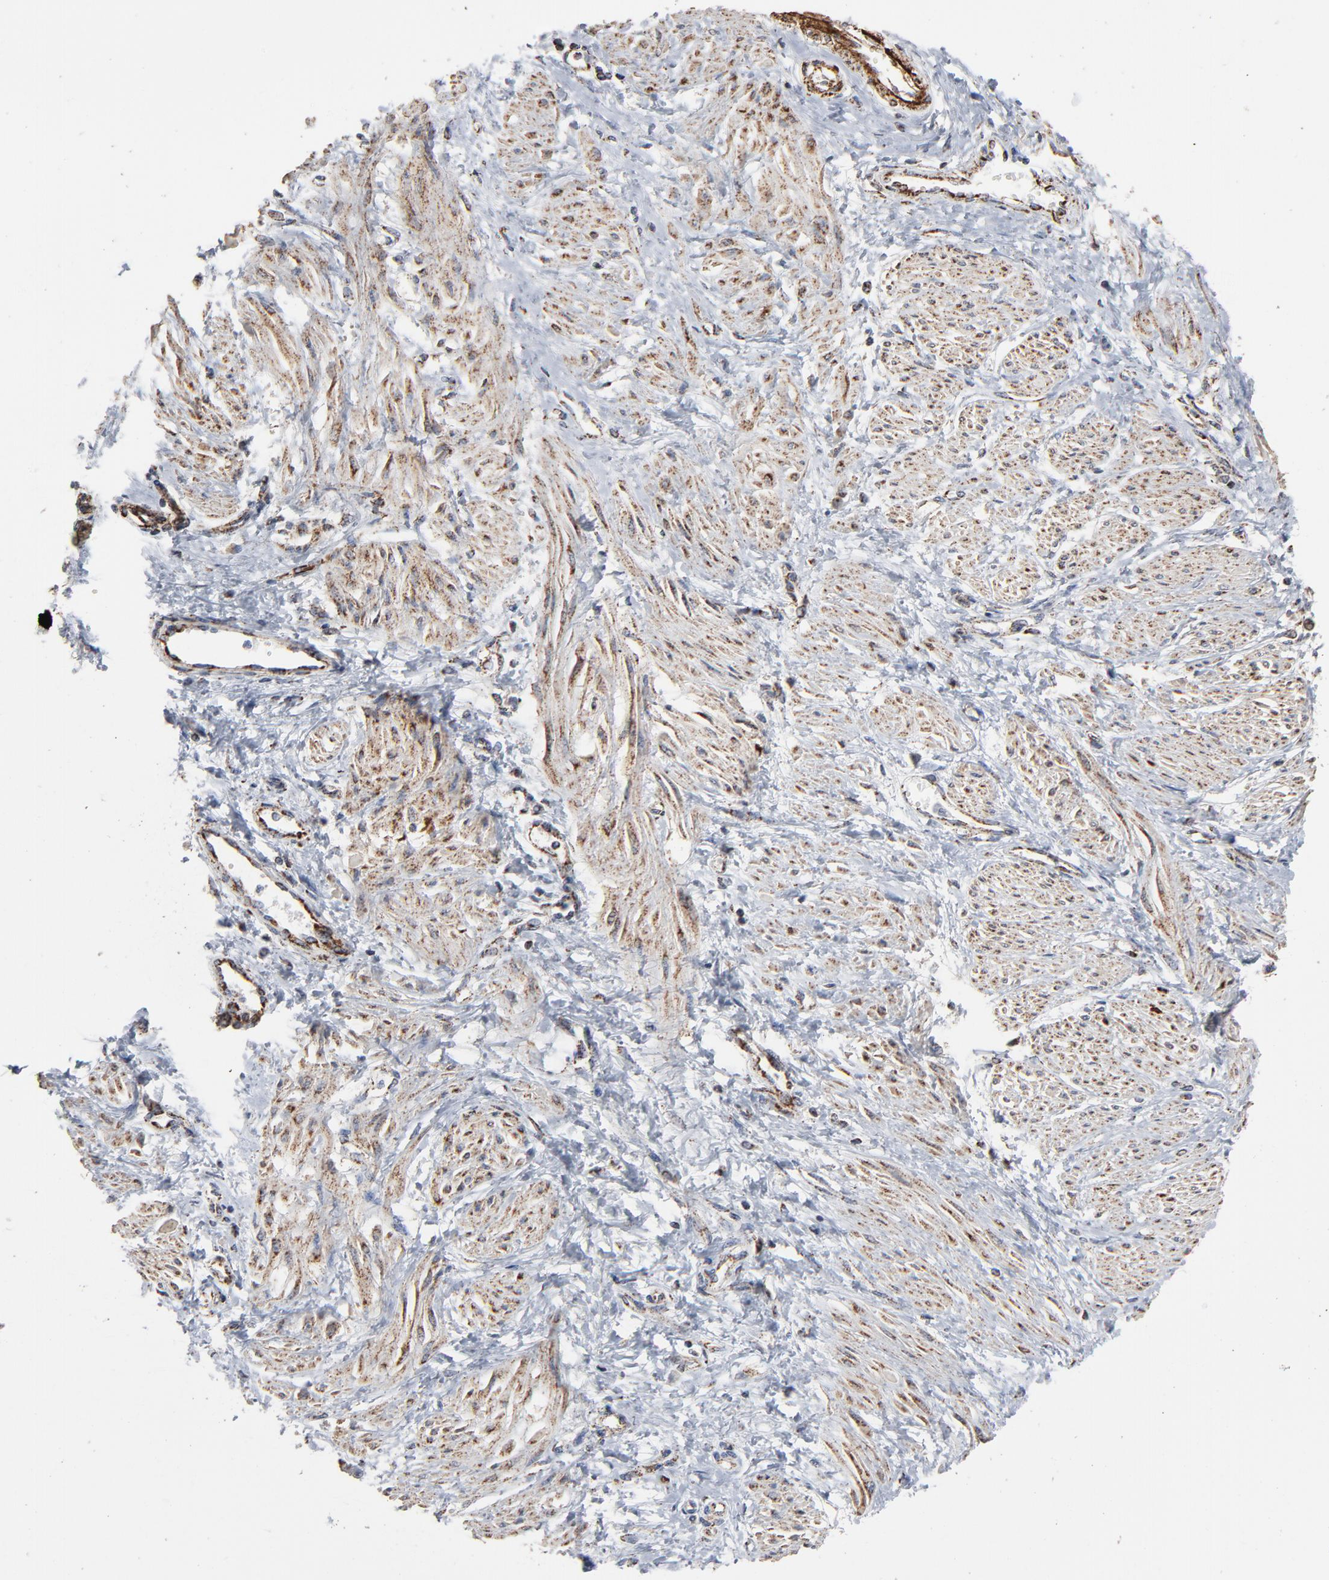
{"staining": {"intensity": "moderate", "quantity": ">75%", "location": "cytoplasmic/membranous"}, "tissue": "smooth muscle", "cell_type": "Smooth muscle cells", "image_type": "normal", "snomed": [{"axis": "morphology", "description": "Normal tissue, NOS"}, {"axis": "topography", "description": "Smooth muscle"}, {"axis": "topography", "description": "Uterus"}], "caption": "The image reveals immunohistochemical staining of unremarkable smooth muscle. There is moderate cytoplasmic/membranous expression is present in about >75% of smooth muscle cells.", "gene": "UQCRC1", "patient": {"sex": "female", "age": 39}}